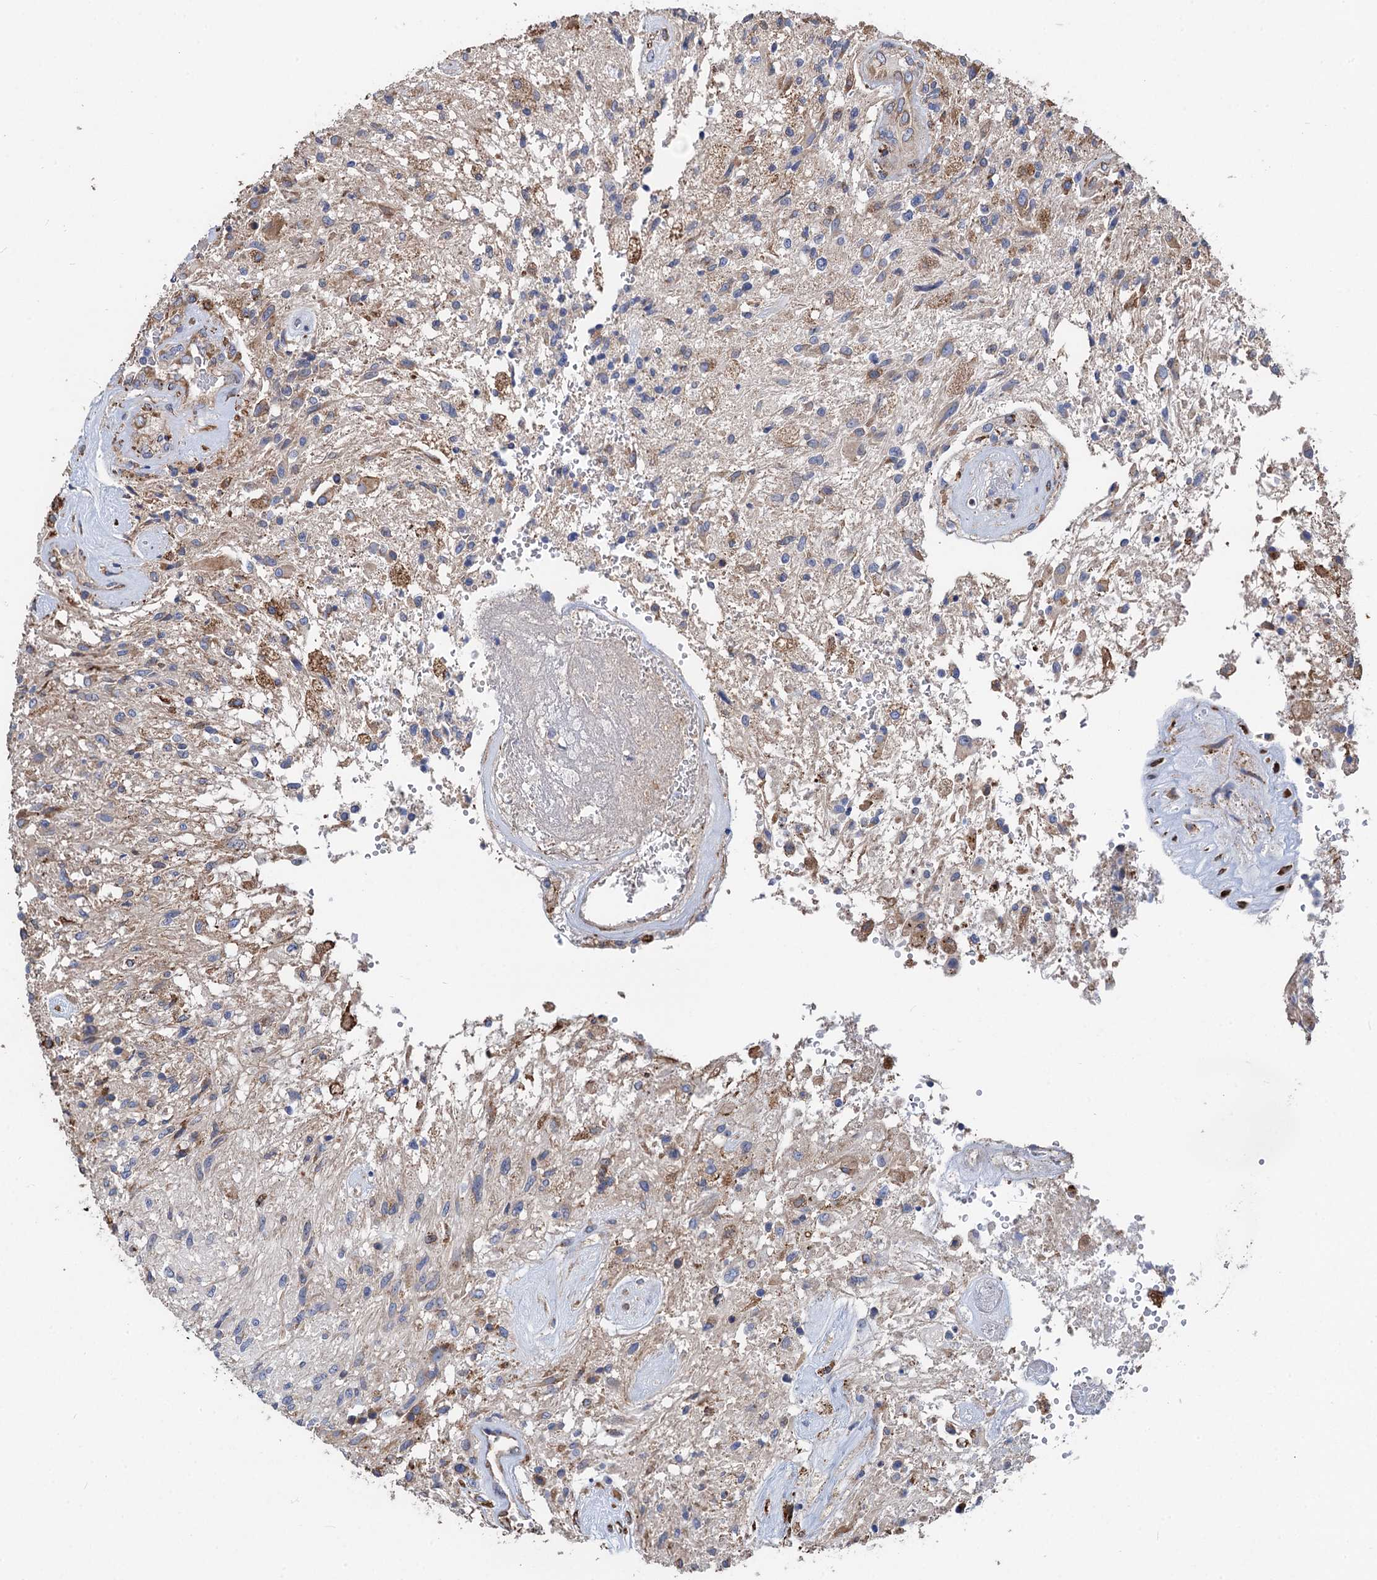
{"staining": {"intensity": "negative", "quantity": "none", "location": "none"}, "tissue": "glioma", "cell_type": "Tumor cells", "image_type": "cancer", "snomed": [{"axis": "morphology", "description": "Glioma, malignant, High grade"}, {"axis": "topography", "description": "Brain"}], "caption": "Immunohistochemical staining of human high-grade glioma (malignant) reveals no significant staining in tumor cells.", "gene": "CNNM1", "patient": {"sex": "male", "age": 56}}